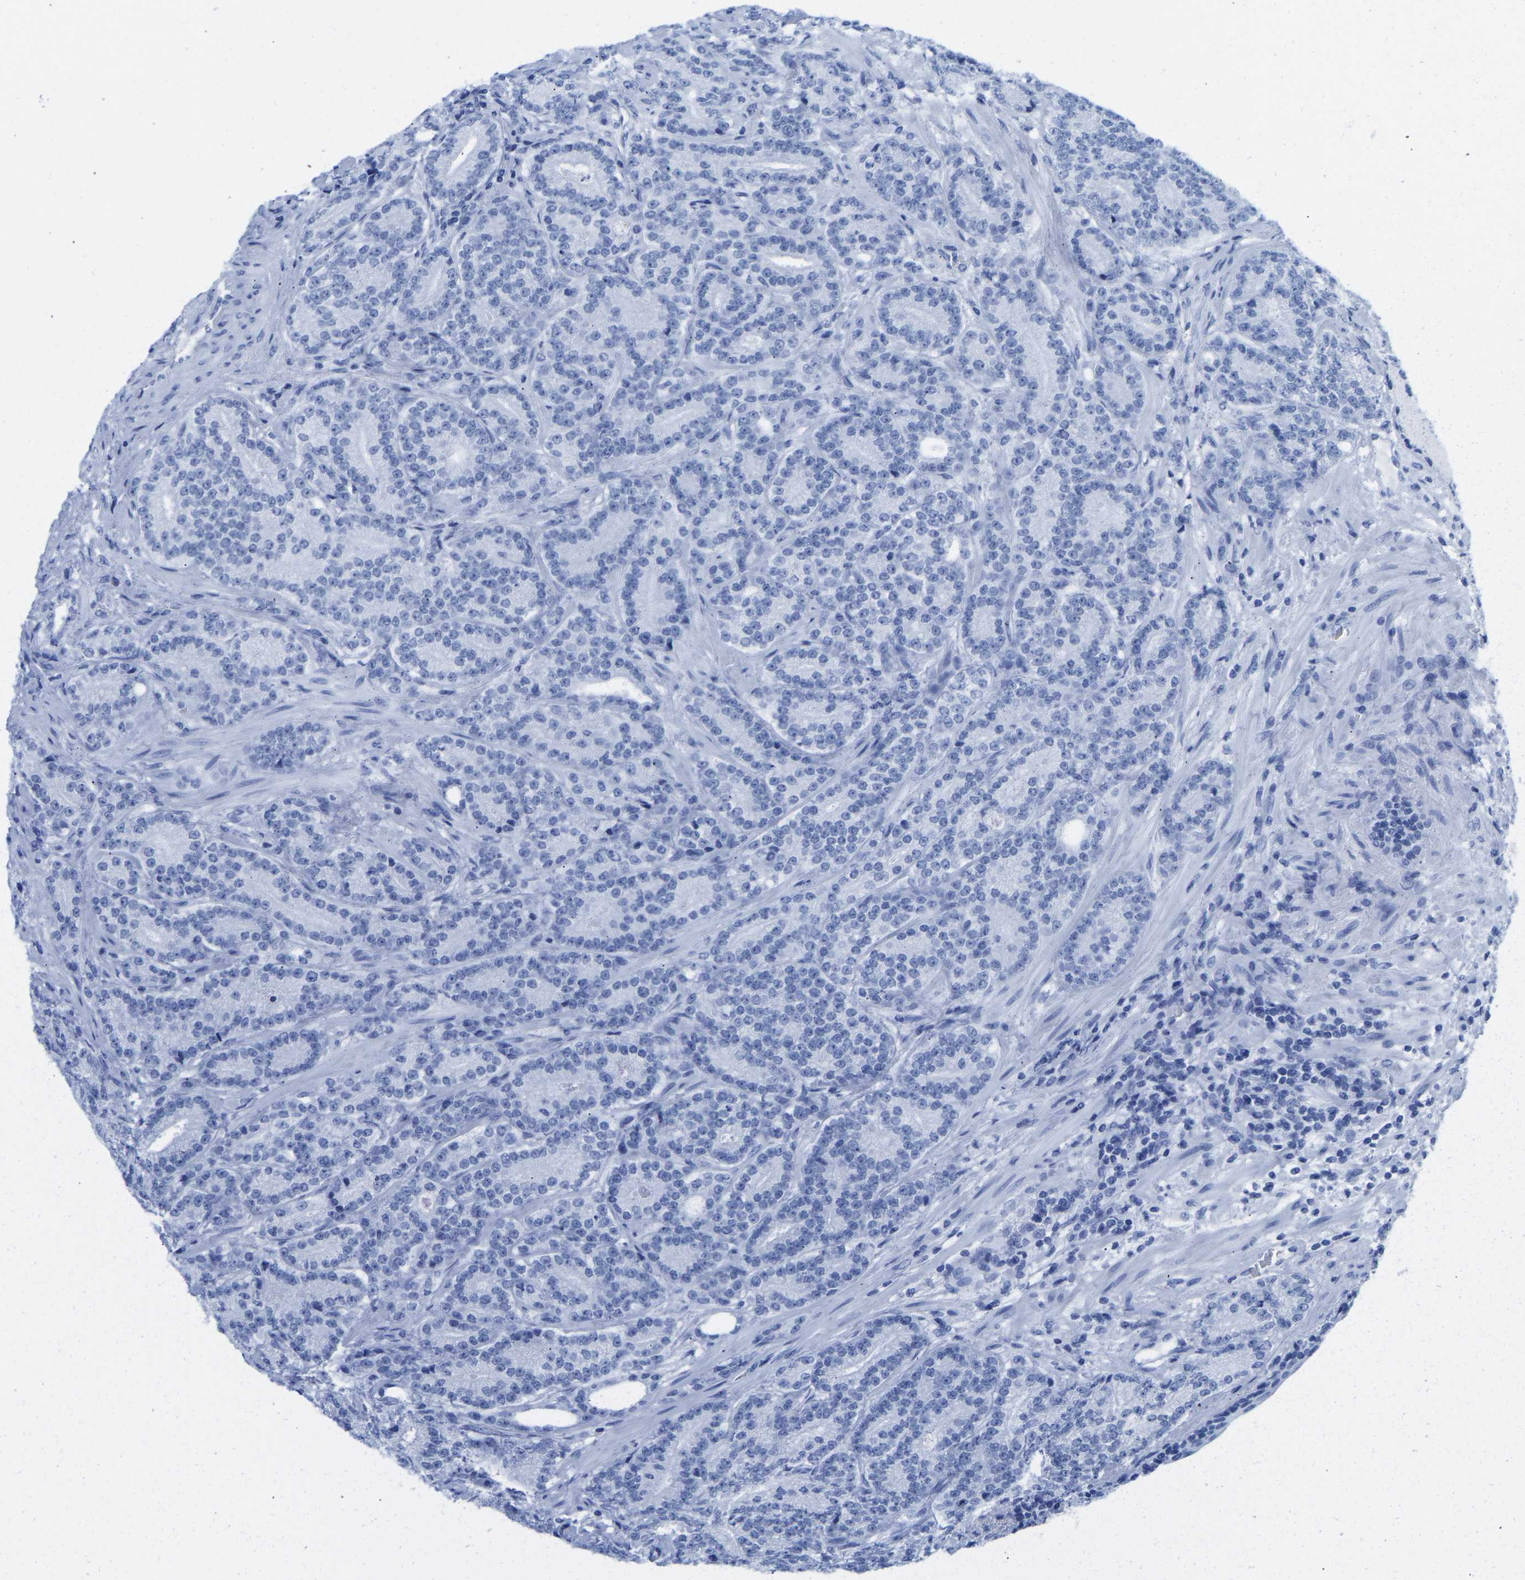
{"staining": {"intensity": "negative", "quantity": "none", "location": "none"}, "tissue": "prostate cancer", "cell_type": "Tumor cells", "image_type": "cancer", "snomed": [{"axis": "morphology", "description": "Adenocarcinoma, High grade"}, {"axis": "topography", "description": "Prostate"}], "caption": "IHC micrograph of neoplastic tissue: human prostate adenocarcinoma (high-grade) stained with DAB exhibits no significant protein expression in tumor cells.", "gene": "ELMO2", "patient": {"sex": "male", "age": 61}}